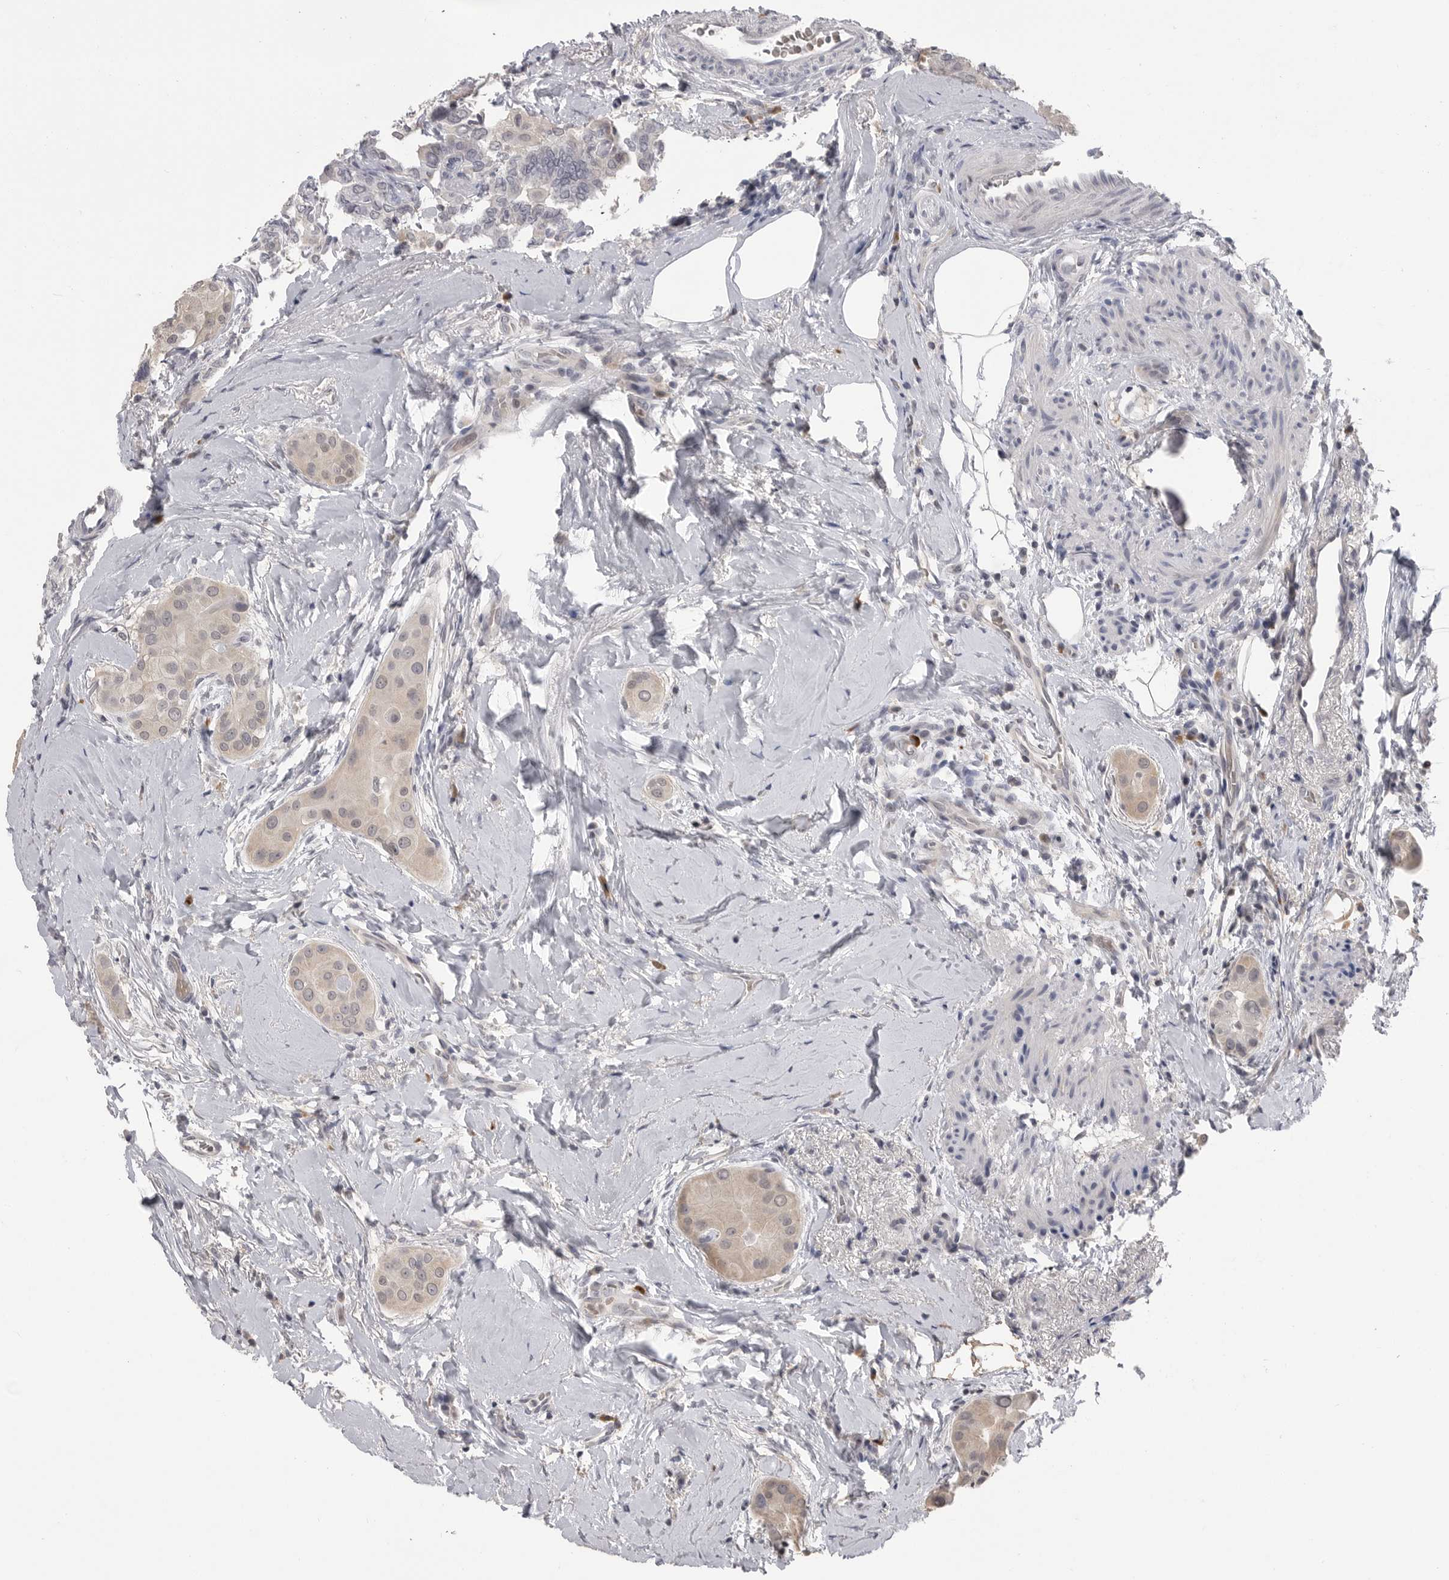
{"staining": {"intensity": "weak", "quantity": "<25%", "location": "cytoplasmic/membranous"}, "tissue": "thyroid cancer", "cell_type": "Tumor cells", "image_type": "cancer", "snomed": [{"axis": "morphology", "description": "Papillary adenocarcinoma, NOS"}, {"axis": "topography", "description": "Thyroid gland"}], "caption": "IHC image of human thyroid papillary adenocarcinoma stained for a protein (brown), which reveals no staining in tumor cells.", "gene": "PLEKHF1", "patient": {"sex": "male", "age": 33}}